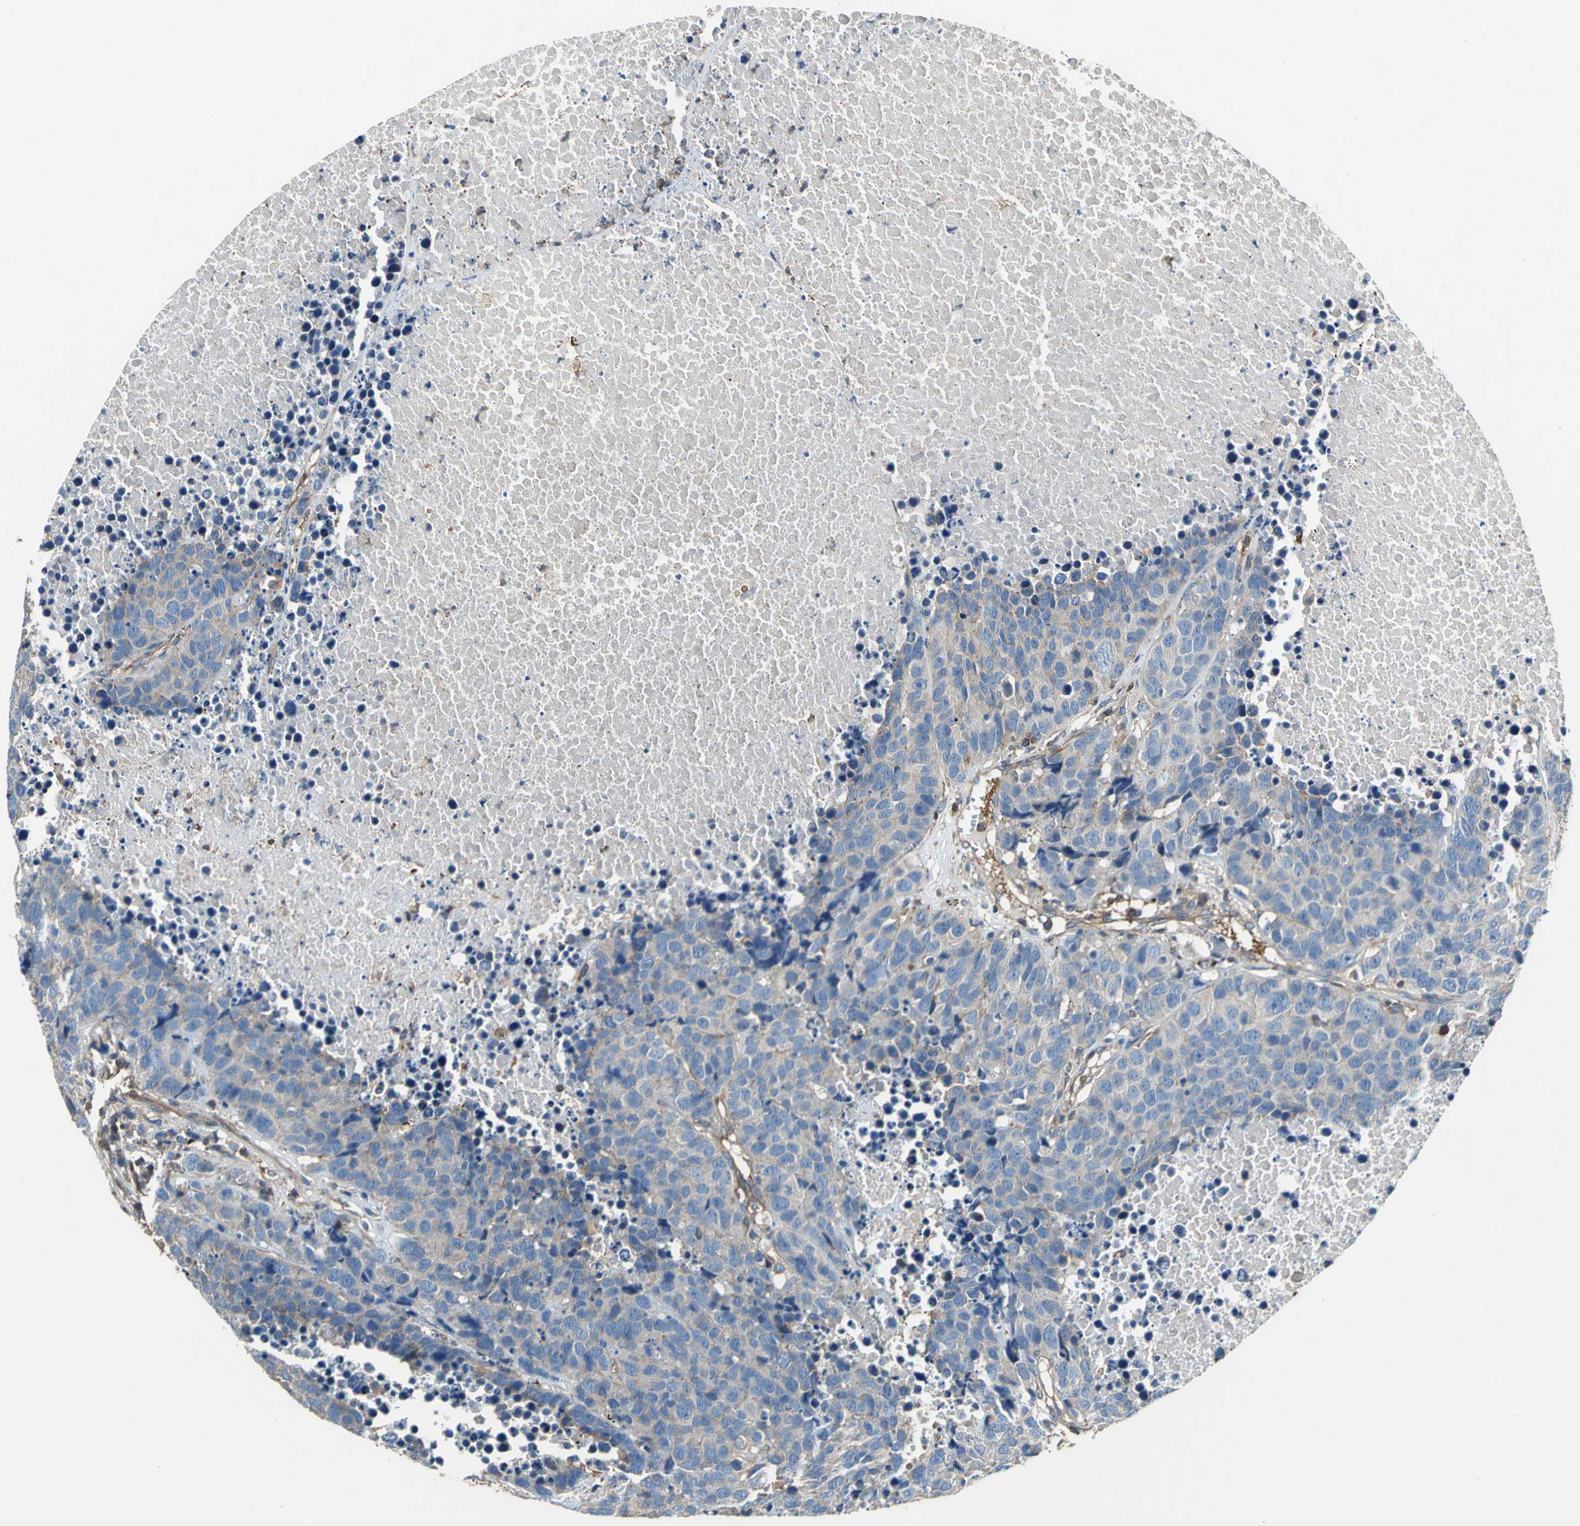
{"staining": {"intensity": "moderate", "quantity": ">75%", "location": "cytoplasmic/membranous"}, "tissue": "carcinoid", "cell_type": "Tumor cells", "image_type": "cancer", "snomed": [{"axis": "morphology", "description": "Carcinoid, malignant, NOS"}, {"axis": "topography", "description": "Lung"}], "caption": "Protein staining shows moderate cytoplasmic/membranous positivity in approximately >75% of tumor cells in carcinoid (malignant). Nuclei are stained in blue.", "gene": "PARVA", "patient": {"sex": "male", "age": 60}}